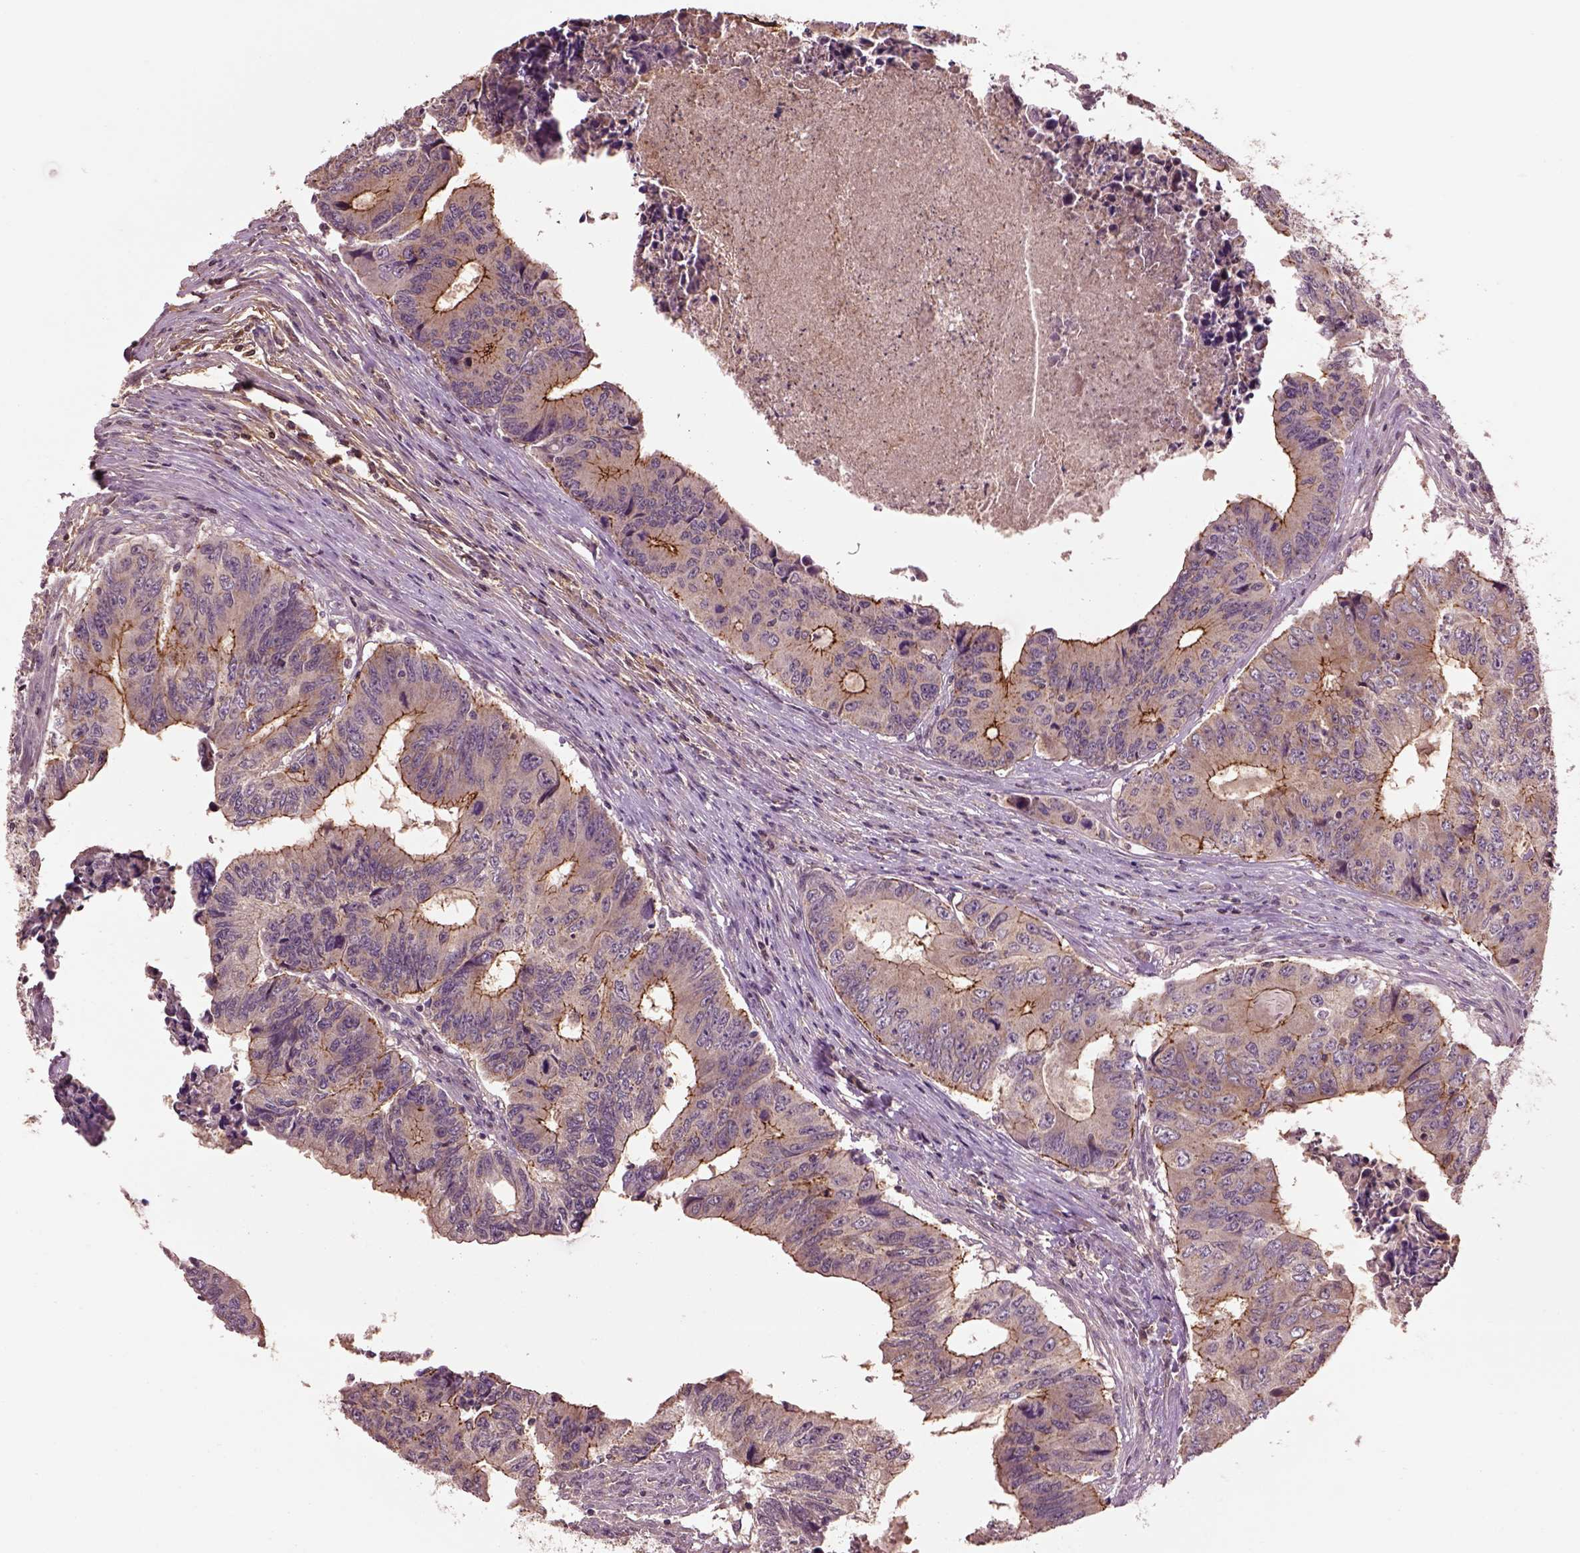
{"staining": {"intensity": "moderate", "quantity": ">75%", "location": "cytoplasmic/membranous"}, "tissue": "colorectal cancer", "cell_type": "Tumor cells", "image_type": "cancer", "snomed": [{"axis": "morphology", "description": "Adenocarcinoma, NOS"}, {"axis": "topography", "description": "Colon"}], "caption": "Adenocarcinoma (colorectal) stained for a protein displays moderate cytoplasmic/membranous positivity in tumor cells.", "gene": "MTHFS", "patient": {"sex": "male", "age": 53}}